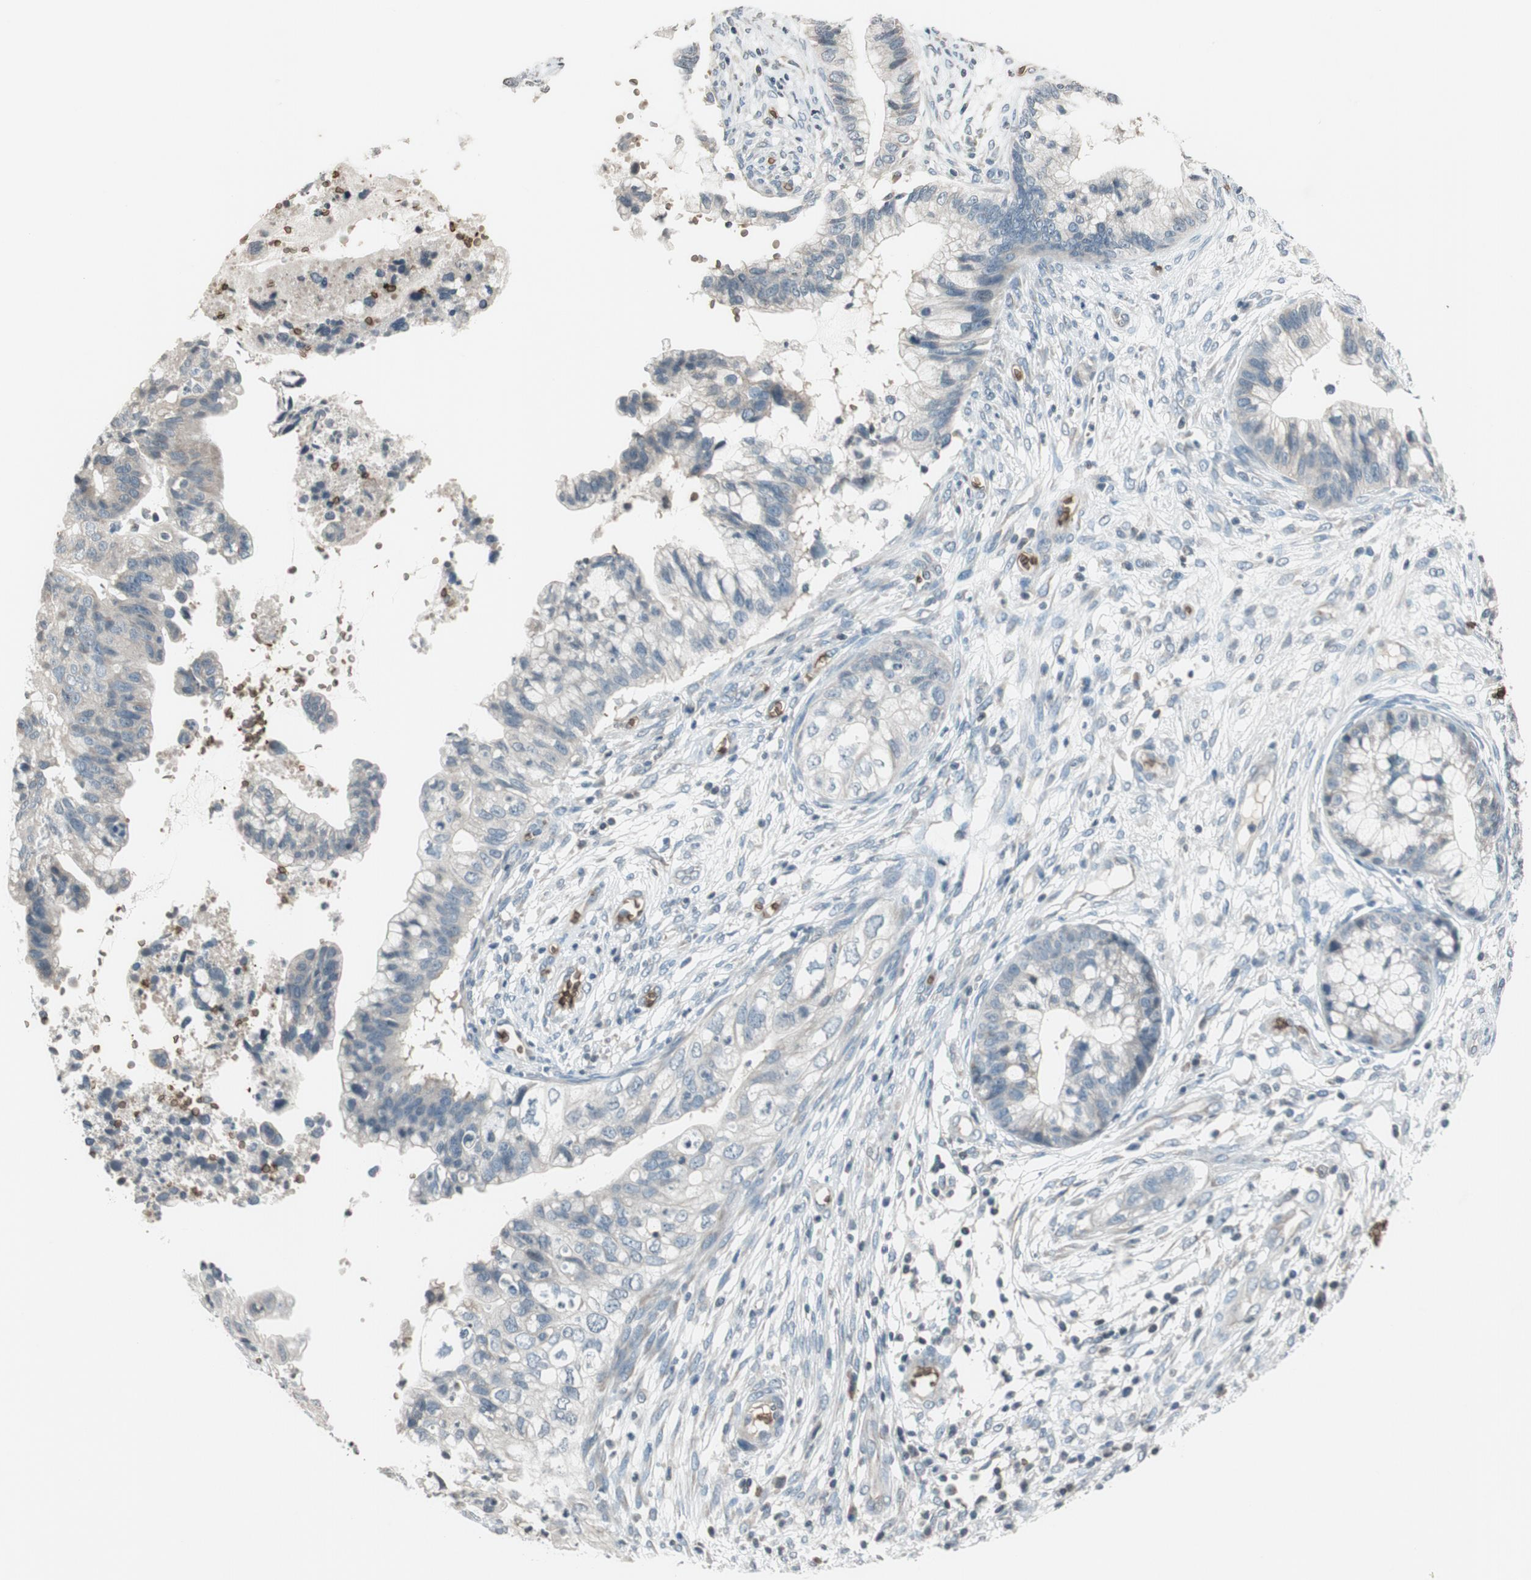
{"staining": {"intensity": "negative", "quantity": "none", "location": "none"}, "tissue": "cervical cancer", "cell_type": "Tumor cells", "image_type": "cancer", "snomed": [{"axis": "morphology", "description": "Adenocarcinoma, NOS"}, {"axis": "topography", "description": "Cervix"}], "caption": "Micrograph shows no protein expression in tumor cells of adenocarcinoma (cervical) tissue. Nuclei are stained in blue.", "gene": "GYPC", "patient": {"sex": "female", "age": 44}}